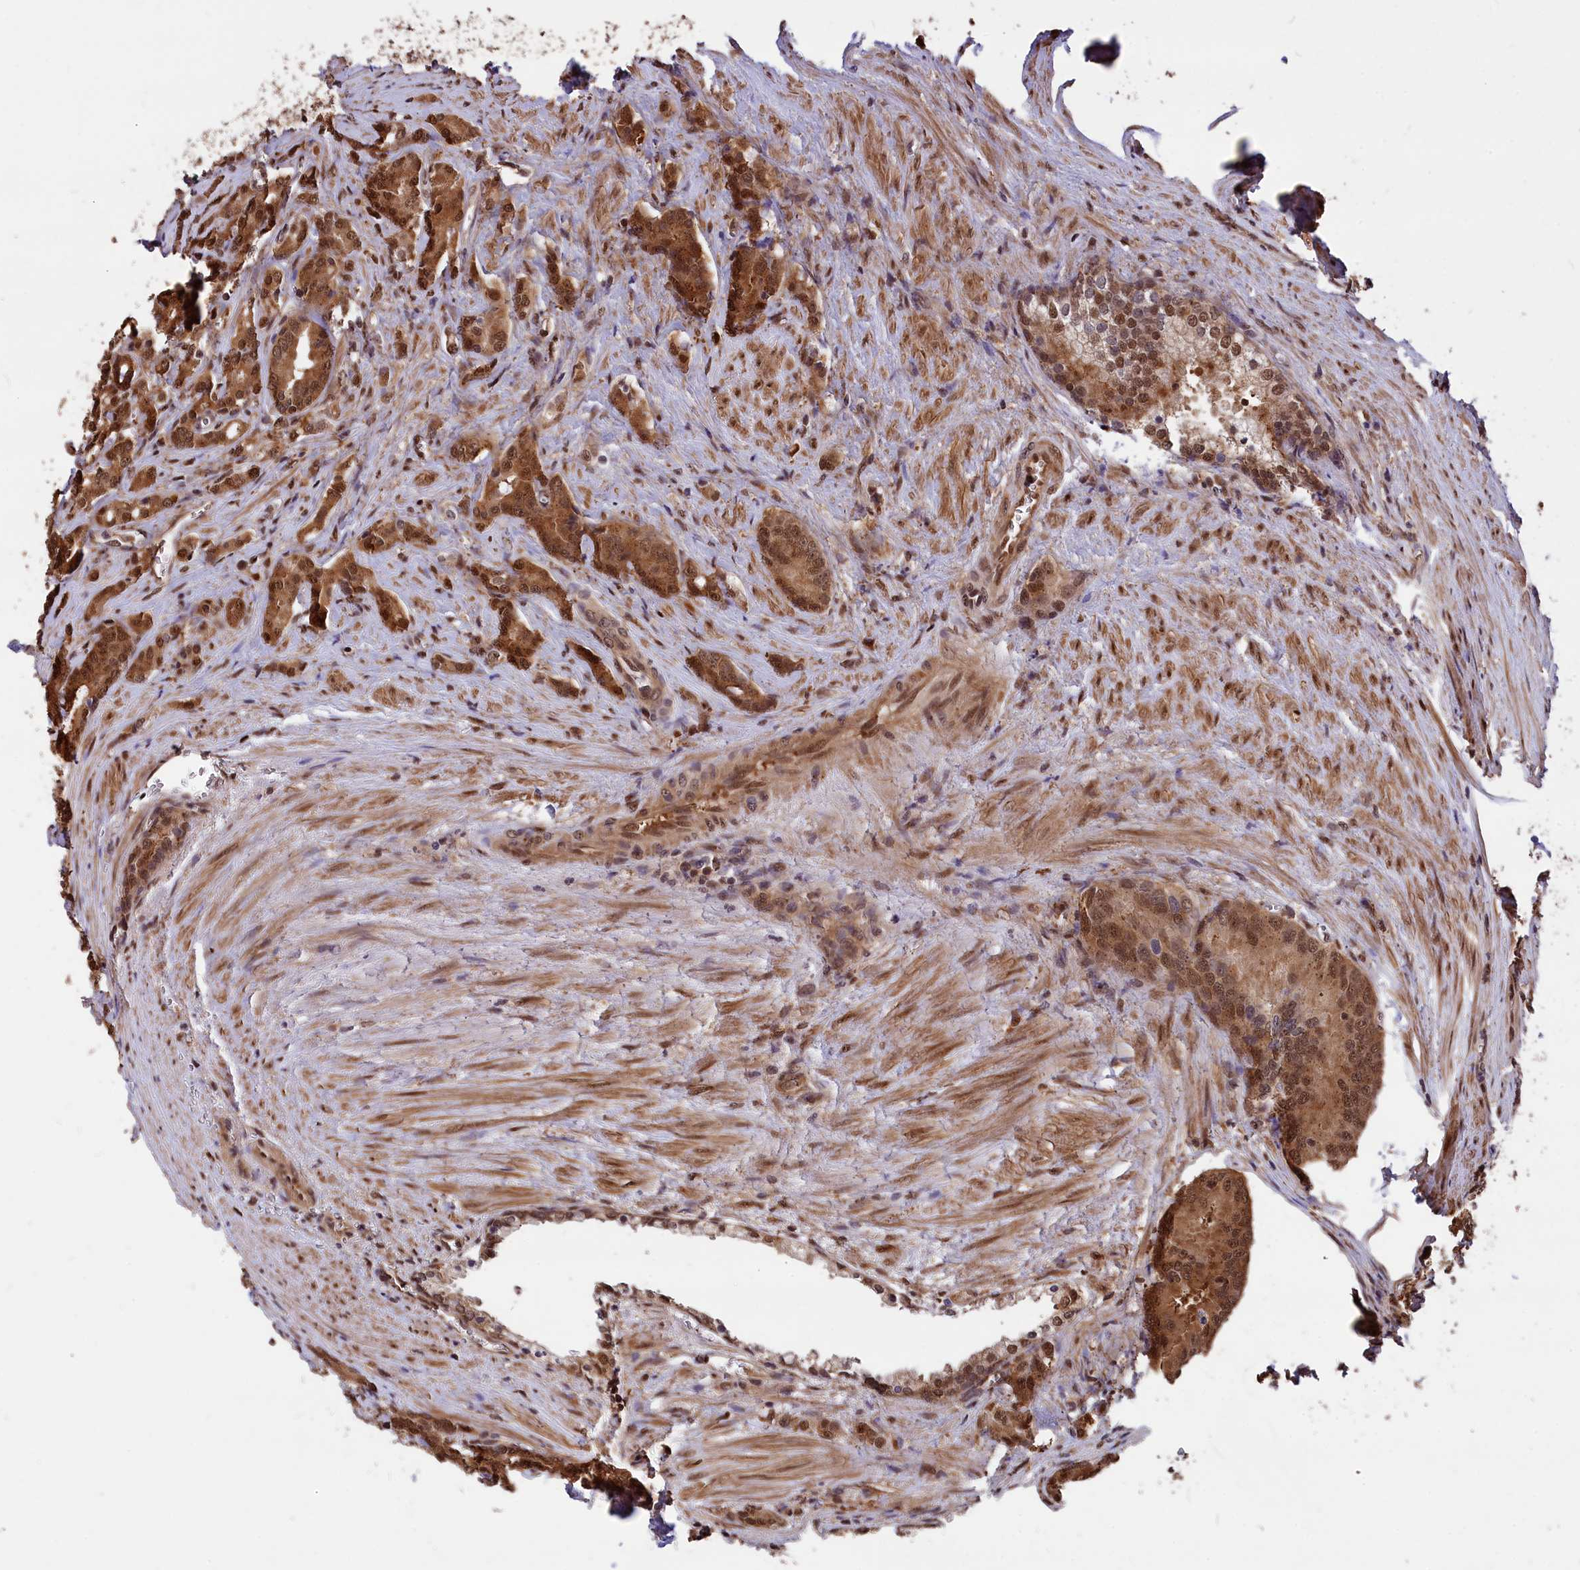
{"staining": {"intensity": "strong", "quantity": ">75%", "location": "cytoplasmic/membranous,nuclear"}, "tissue": "prostate cancer", "cell_type": "Tumor cells", "image_type": "cancer", "snomed": [{"axis": "morphology", "description": "Adenocarcinoma, High grade"}, {"axis": "topography", "description": "Prostate"}], "caption": "Protein expression by IHC exhibits strong cytoplasmic/membranous and nuclear staining in approximately >75% of tumor cells in prostate cancer.", "gene": "ADRM1", "patient": {"sex": "male", "age": 72}}